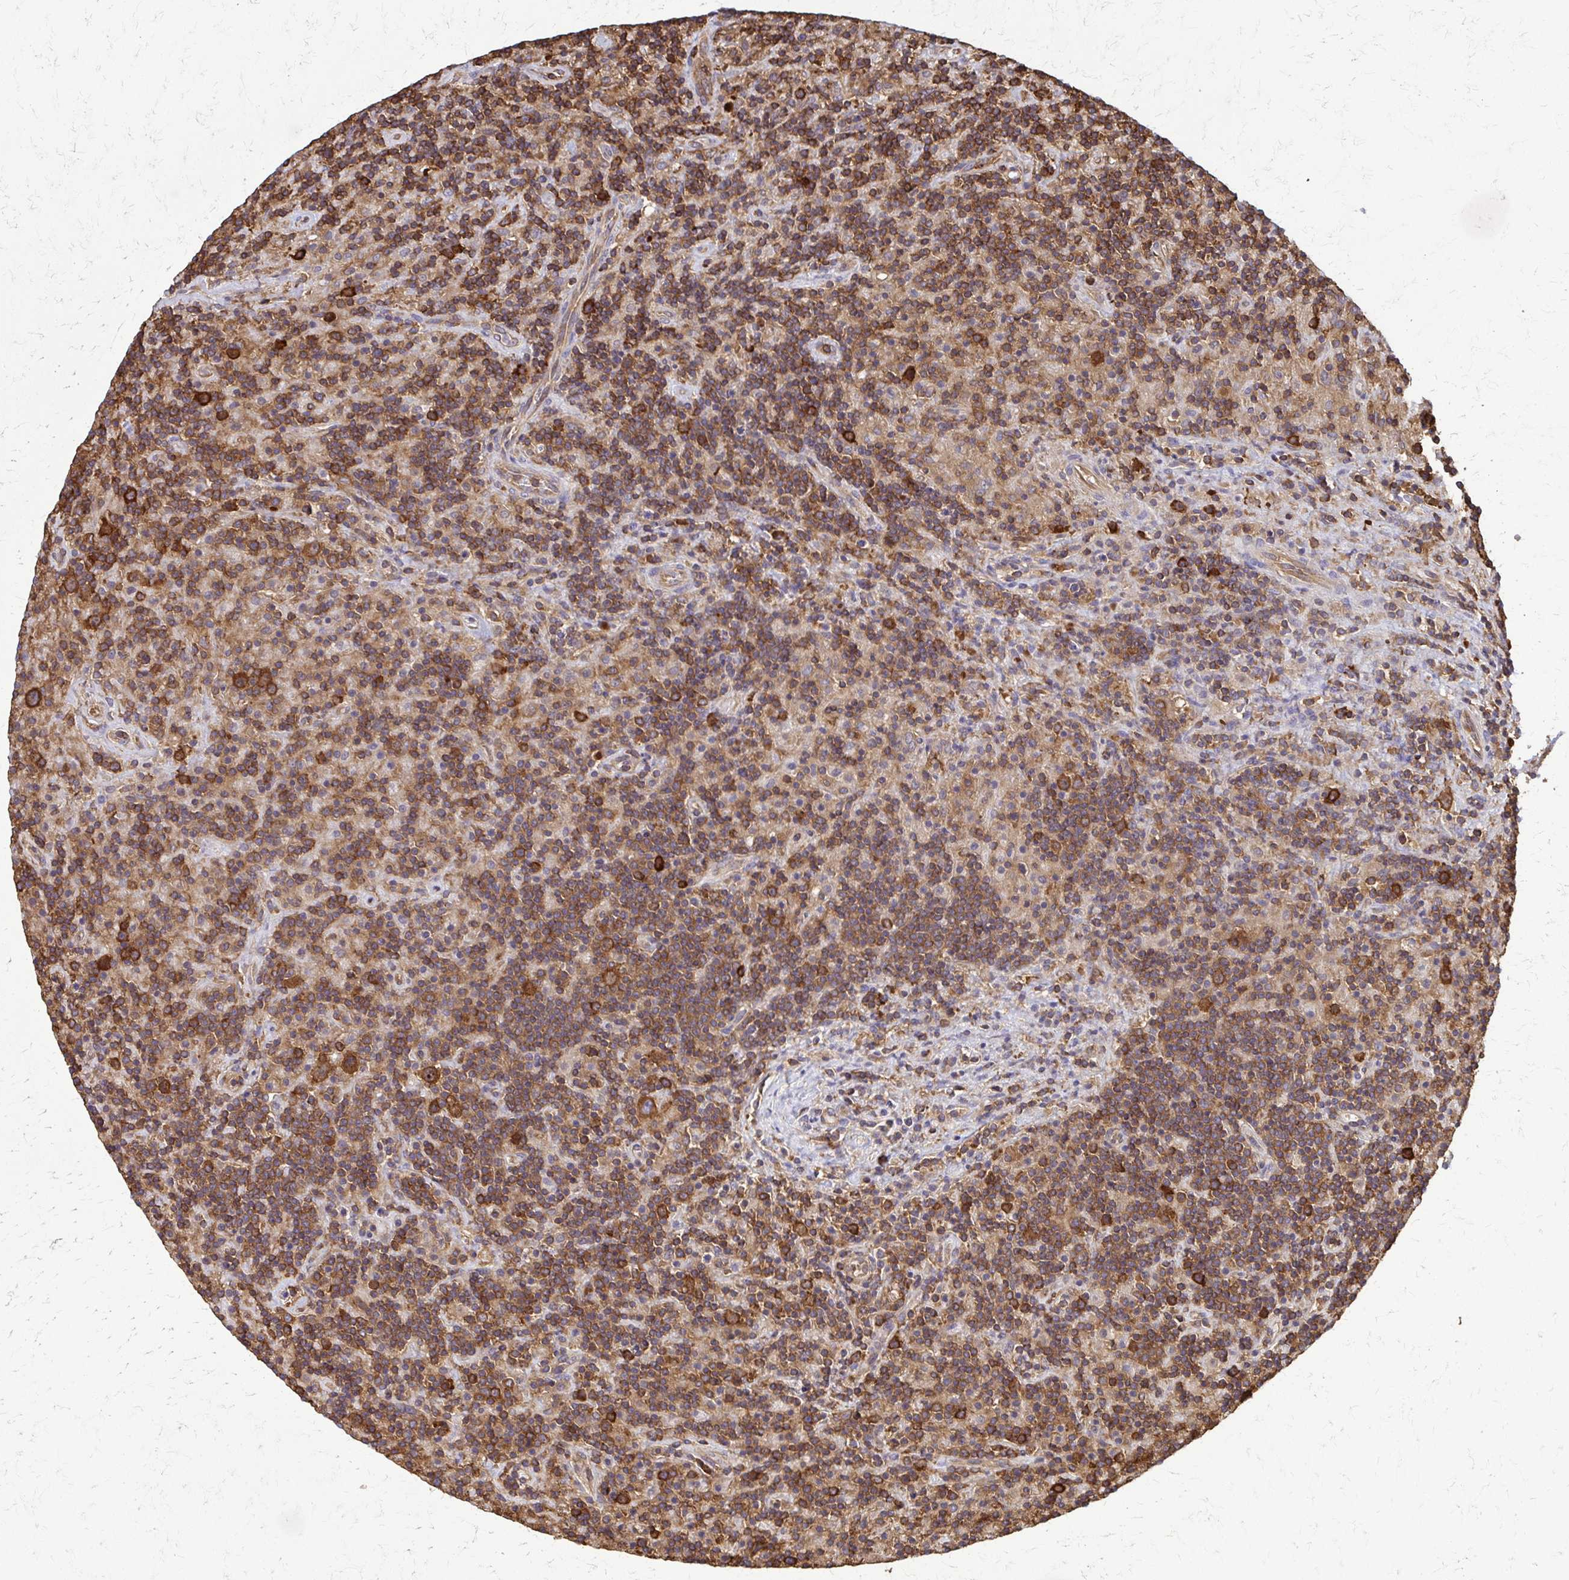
{"staining": {"intensity": "strong", "quantity": ">75%", "location": "cytoplasmic/membranous"}, "tissue": "lymphoma", "cell_type": "Tumor cells", "image_type": "cancer", "snomed": [{"axis": "morphology", "description": "Hodgkin's disease, NOS"}, {"axis": "topography", "description": "Lymph node"}], "caption": "Protein staining of Hodgkin's disease tissue shows strong cytoplasmic/membranous staining in about >75% of tumor cells. The staining was performed using DAB (3,3'-diaminobenzidine), with brown indicating positive protein expression. Nuclei are stained blue with hematoxylin.", "gene": "EEF2", "patient": {"sex": "male", "age": 70}}